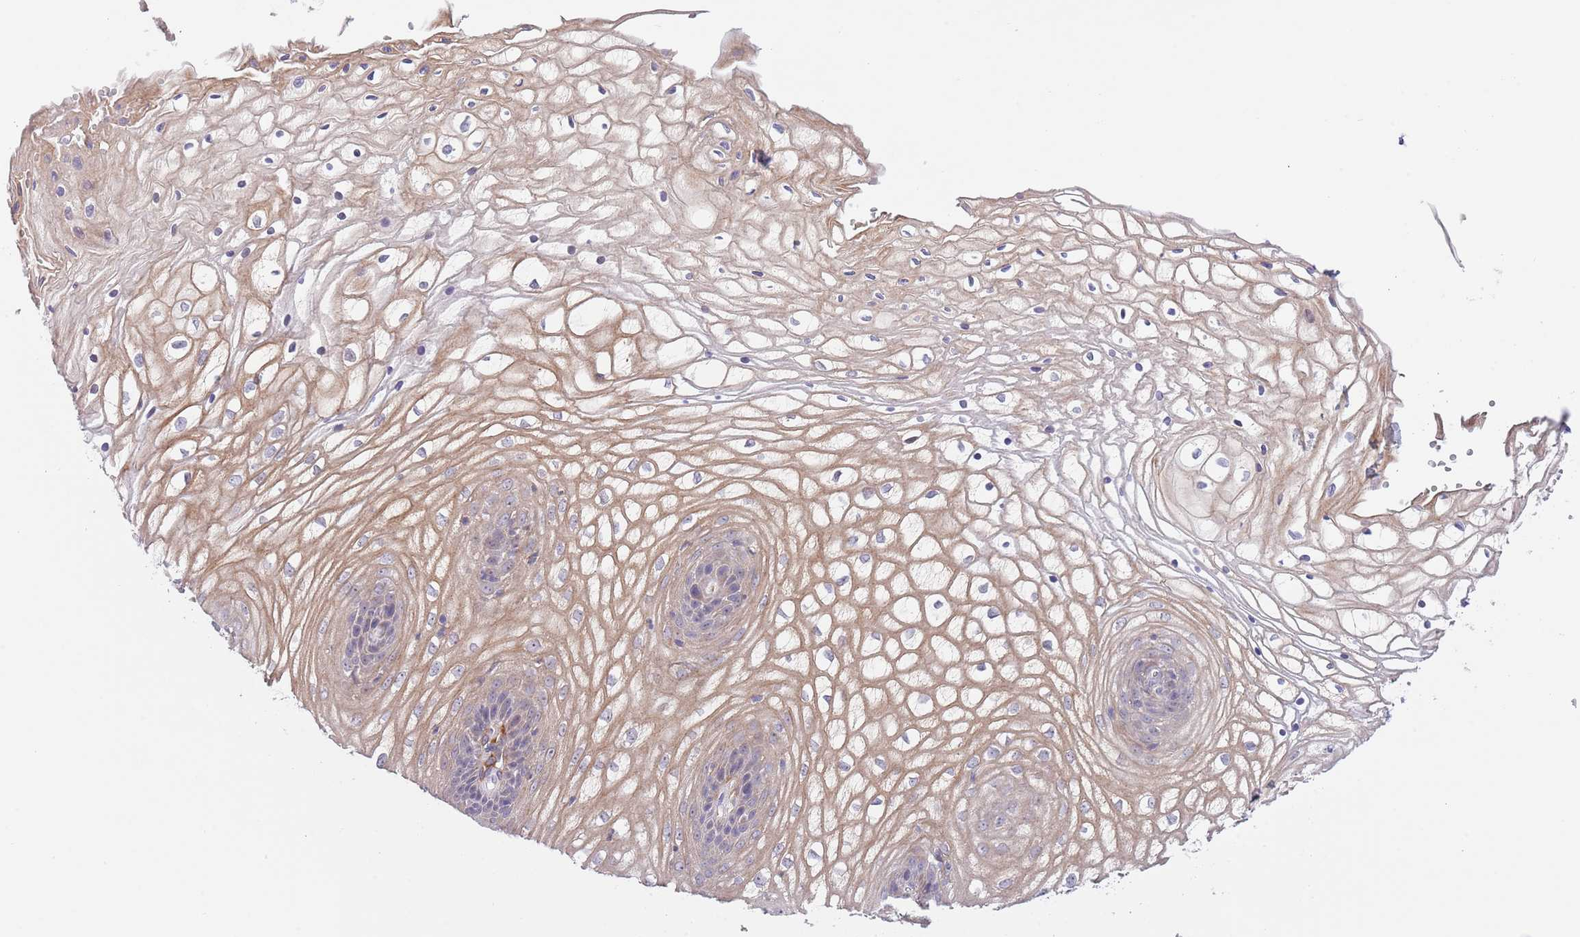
{"staining": {"intensity": "moderate", "quantity": "<25%", "location": "cytoplasmic/membranous"}, "tissue": "vagina", "cell_type": "Squamous epithelial cells", "image_type": "normal", "snomed": [{"axis": "morphology", "description": "Normal tissue, NOS"}, {"axis": "topography", "description": "Vagina"}], "caption": "Human vagina stained for a protein (brown) reveals moderate cytoplasmic/membranous positive expression in approximately <25% of squamous epithelial cells.", "gene": "AP1S2", "patient": {"sex": "female", "age": 34}}